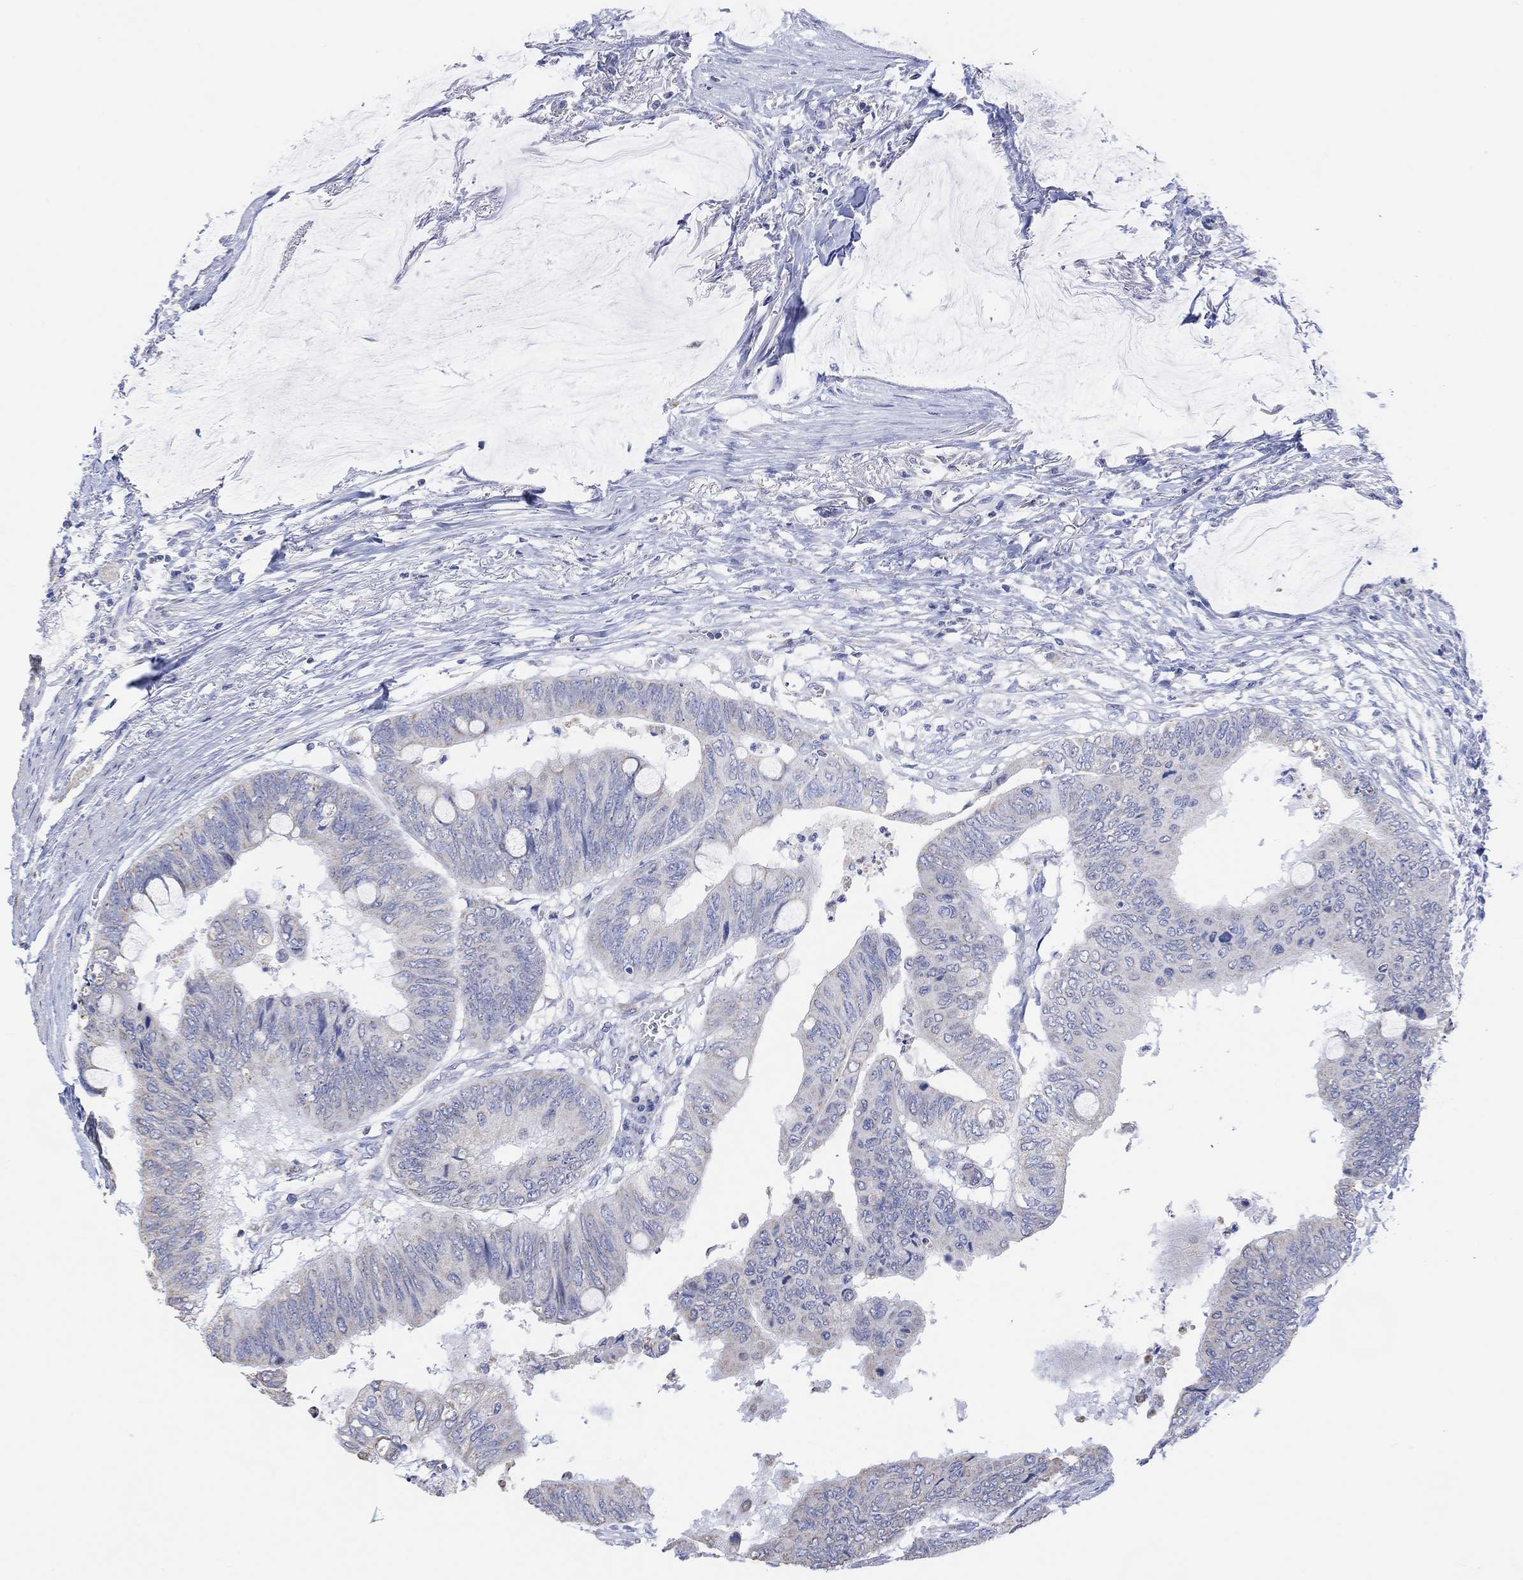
{"staining": {"intensity": "negative", "quantity": "none", "location": "none"}, "tissue": "colorectal cancer", "cell_type": "Tumor cells", "image_type": "cancer", "snomed": [{"axis": "morphology", "description": "Normal tissue, NOS"}, {"axis": "morphology", "description": "Adenocarcinoma, NOS"}, {"axis": "topography", "description": "Rectum"}, {"axis": "topography", "description": "Peripheral nerve tissue"}], "caption": "There is no significant positivity in tumor cells of colorectal adenocarcinoma.", "gene": "SYT12", "patient": {"sex": "male", "age": 92}}